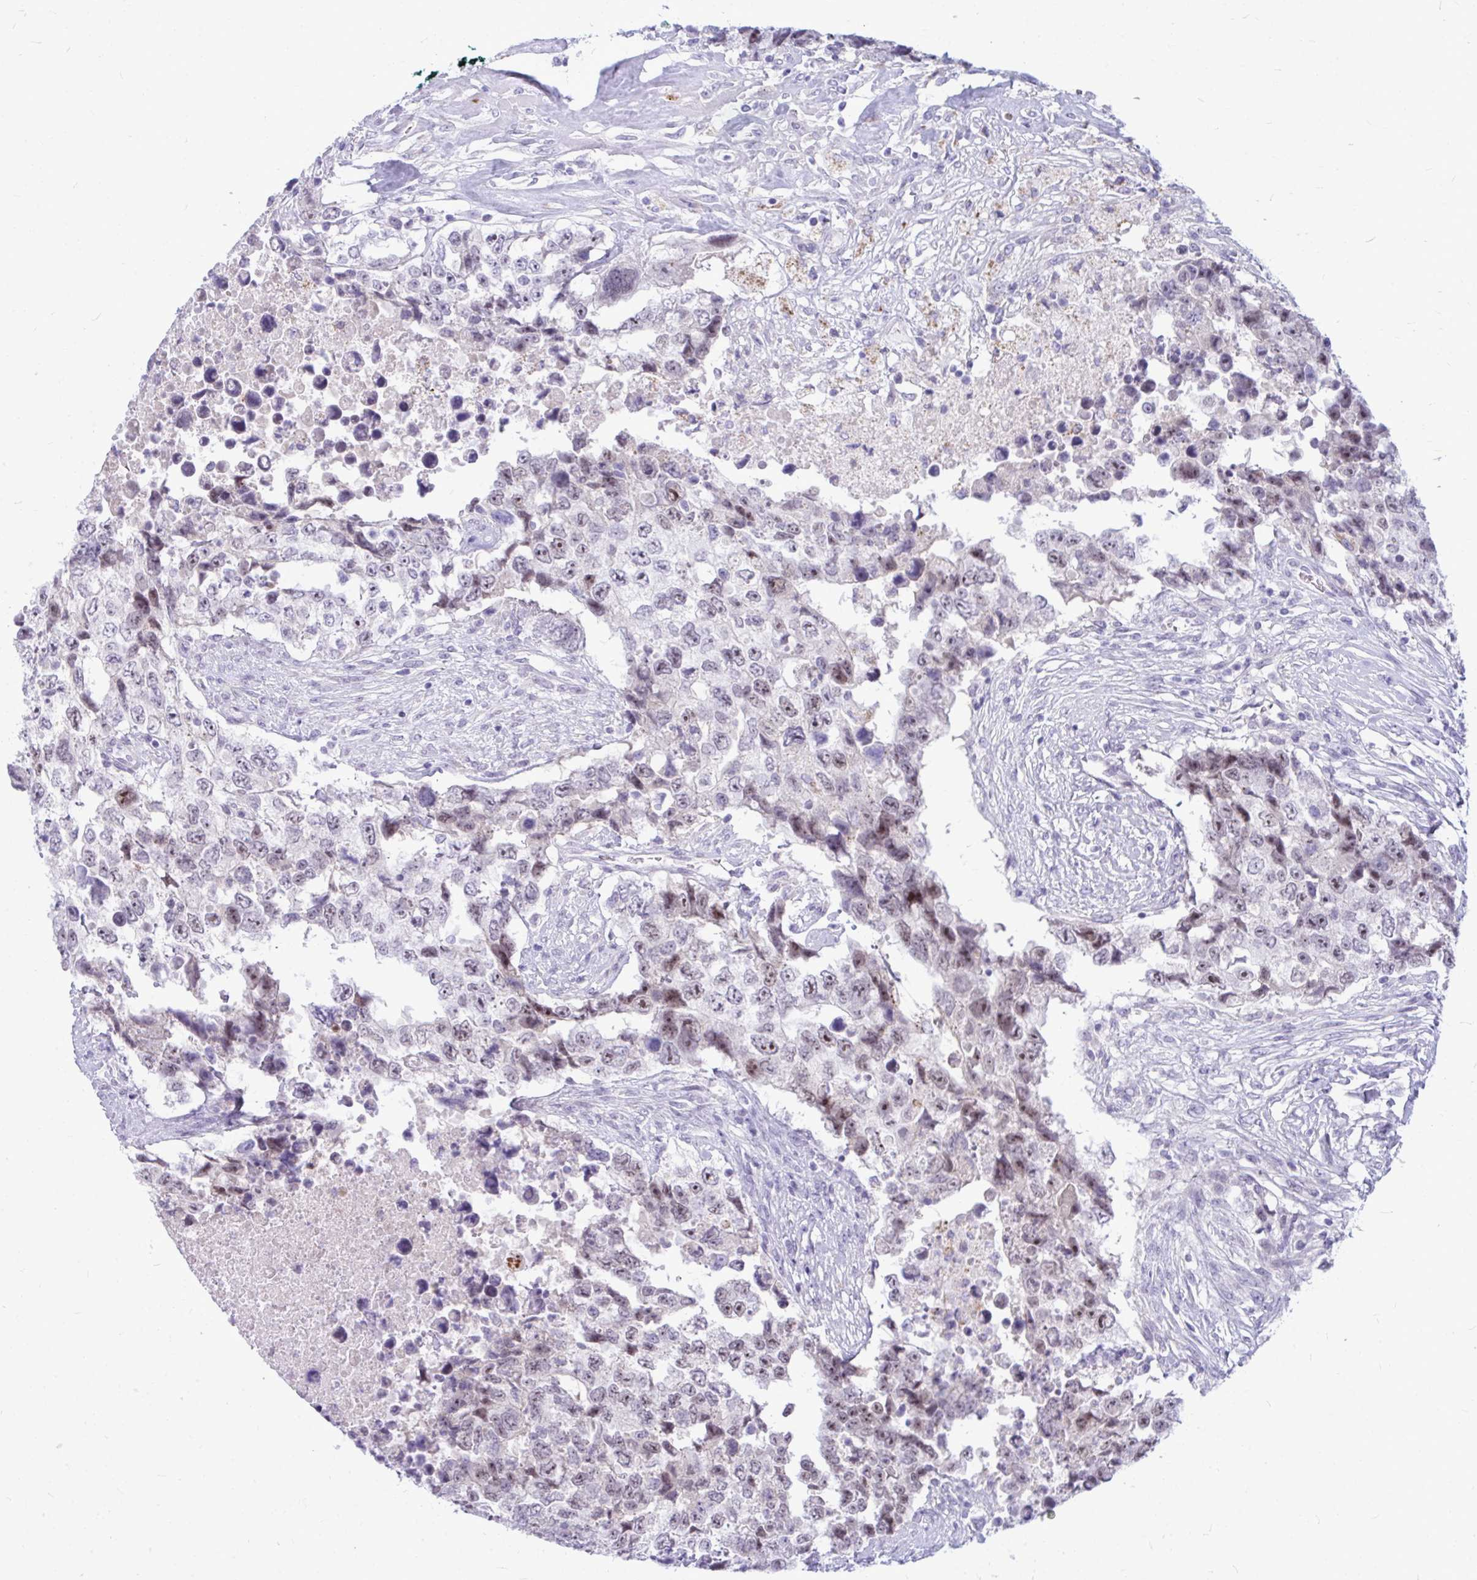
{"staining": {"intensity": "moderate", "quantity": ">75%", "location": "nuclear"}, "tissue": "testis cancer", "cell_type": "Tumor cells", "image_type": "cancer", "snomed": [{"axis": "morphology", "description": "Carcinoma, Embryonal, NOS"}, {"axis": "topography", "description": "Testis"}], "caption": "An immunohistochemistry (IHC) histopathology image of tumor tissue is shown. Protein staining in brown shows moderate nuclear positivity in testis cancer (embryonal carcinoma) within tumor cells.", "gene": "ZSCAN25", "patient": {"sex": "male", "age": 24}}